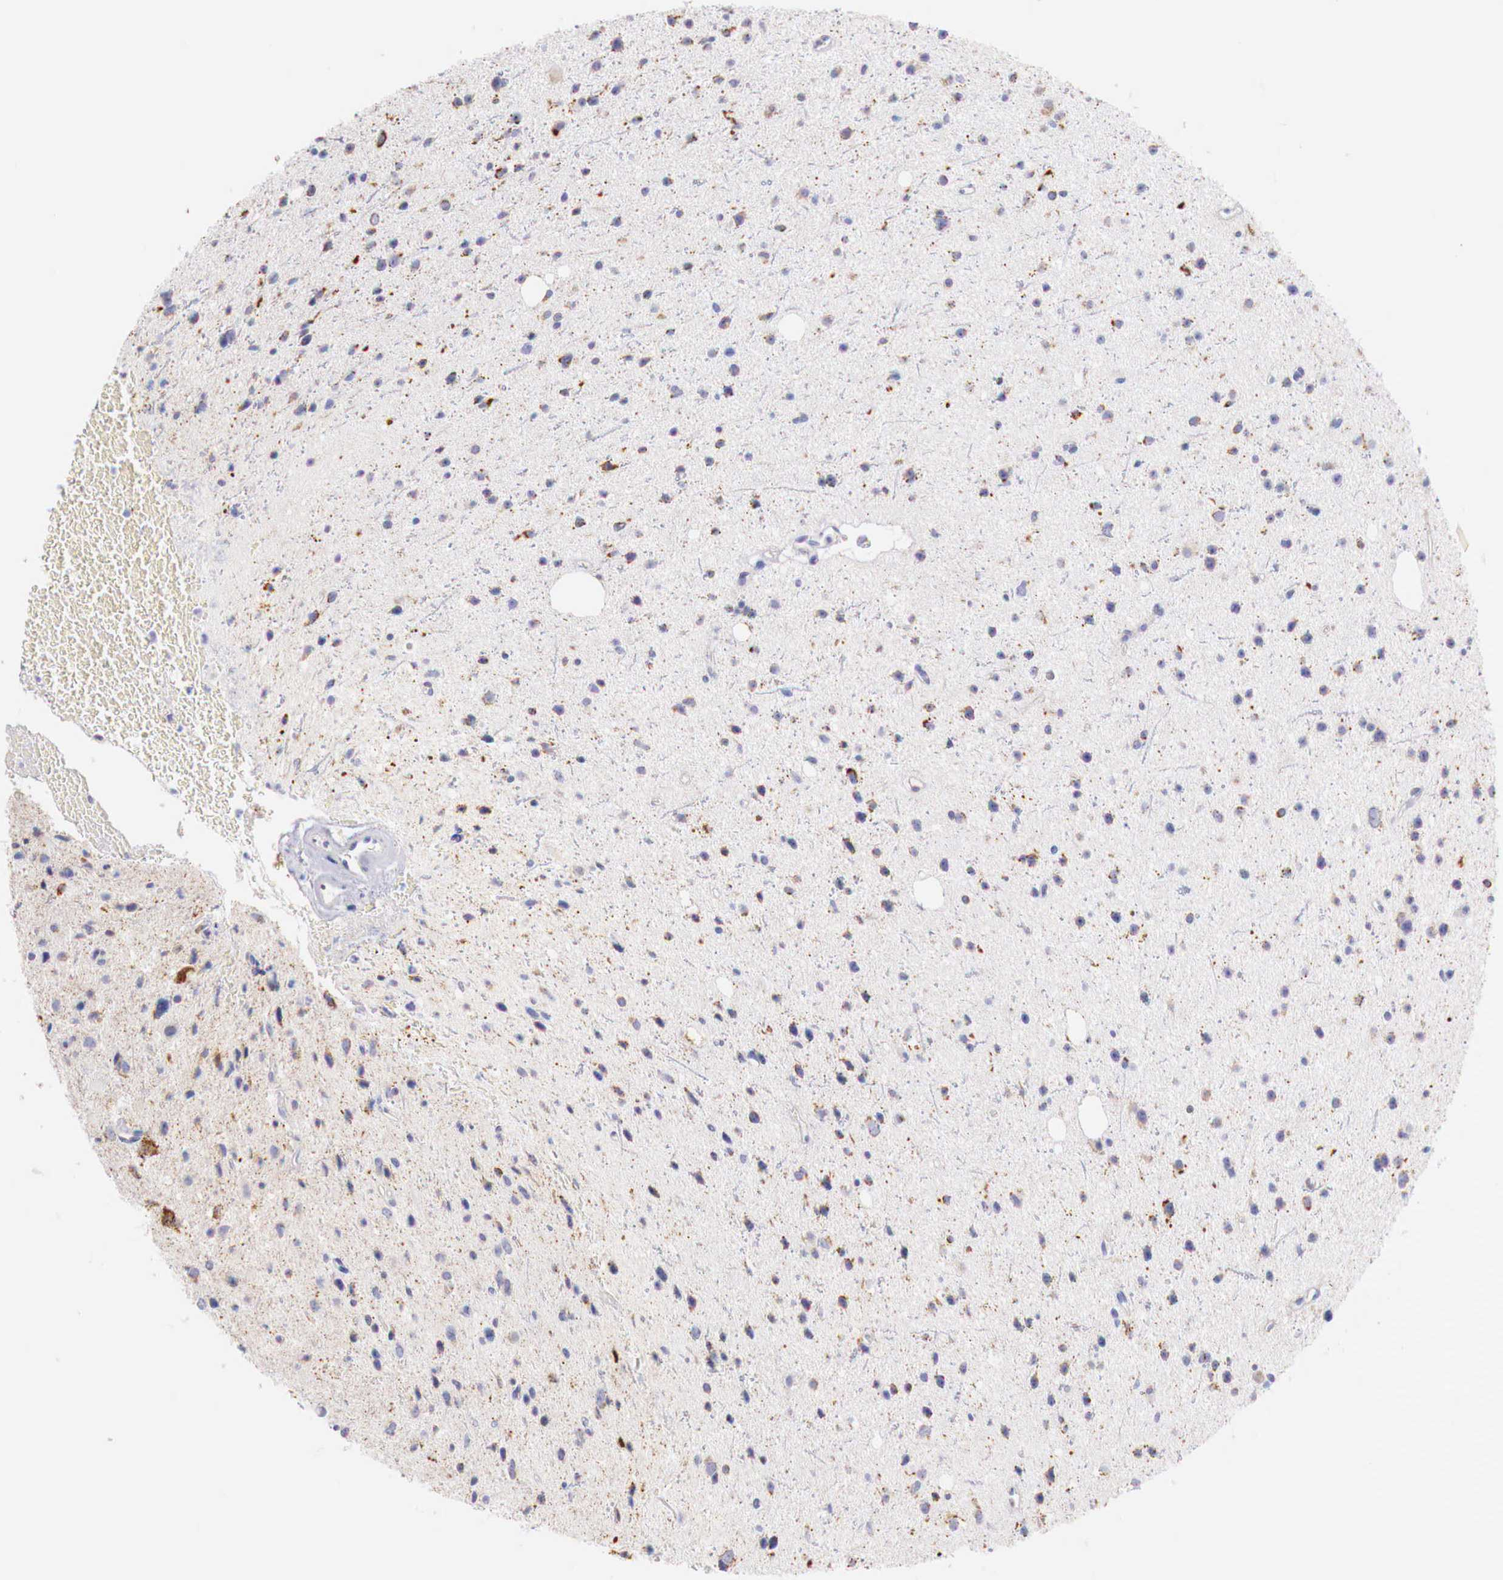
{"staining": {"intensity": "moderate", "quantity": "25%-75%", "location": "cytoplasmic/membranous"}, "tissue": "glioma", "cell_type": "Tumor cells", "image_type": "cancer", "snomed": [{"axis": "morphology", "description": "Glioma, malignant, Low grade"}, {"axis": "topography", "description": "Brain"}], "caption": "An immunohistochemistry (IHC) image of tumor tissue is shown. Protein staining in brown labels moderate cytoplasmic/membranous positivity in malignant low-grade glioma within tumor cells.", "gene": "IDH3G", "patient": {"sex": "female", "age": 46}}